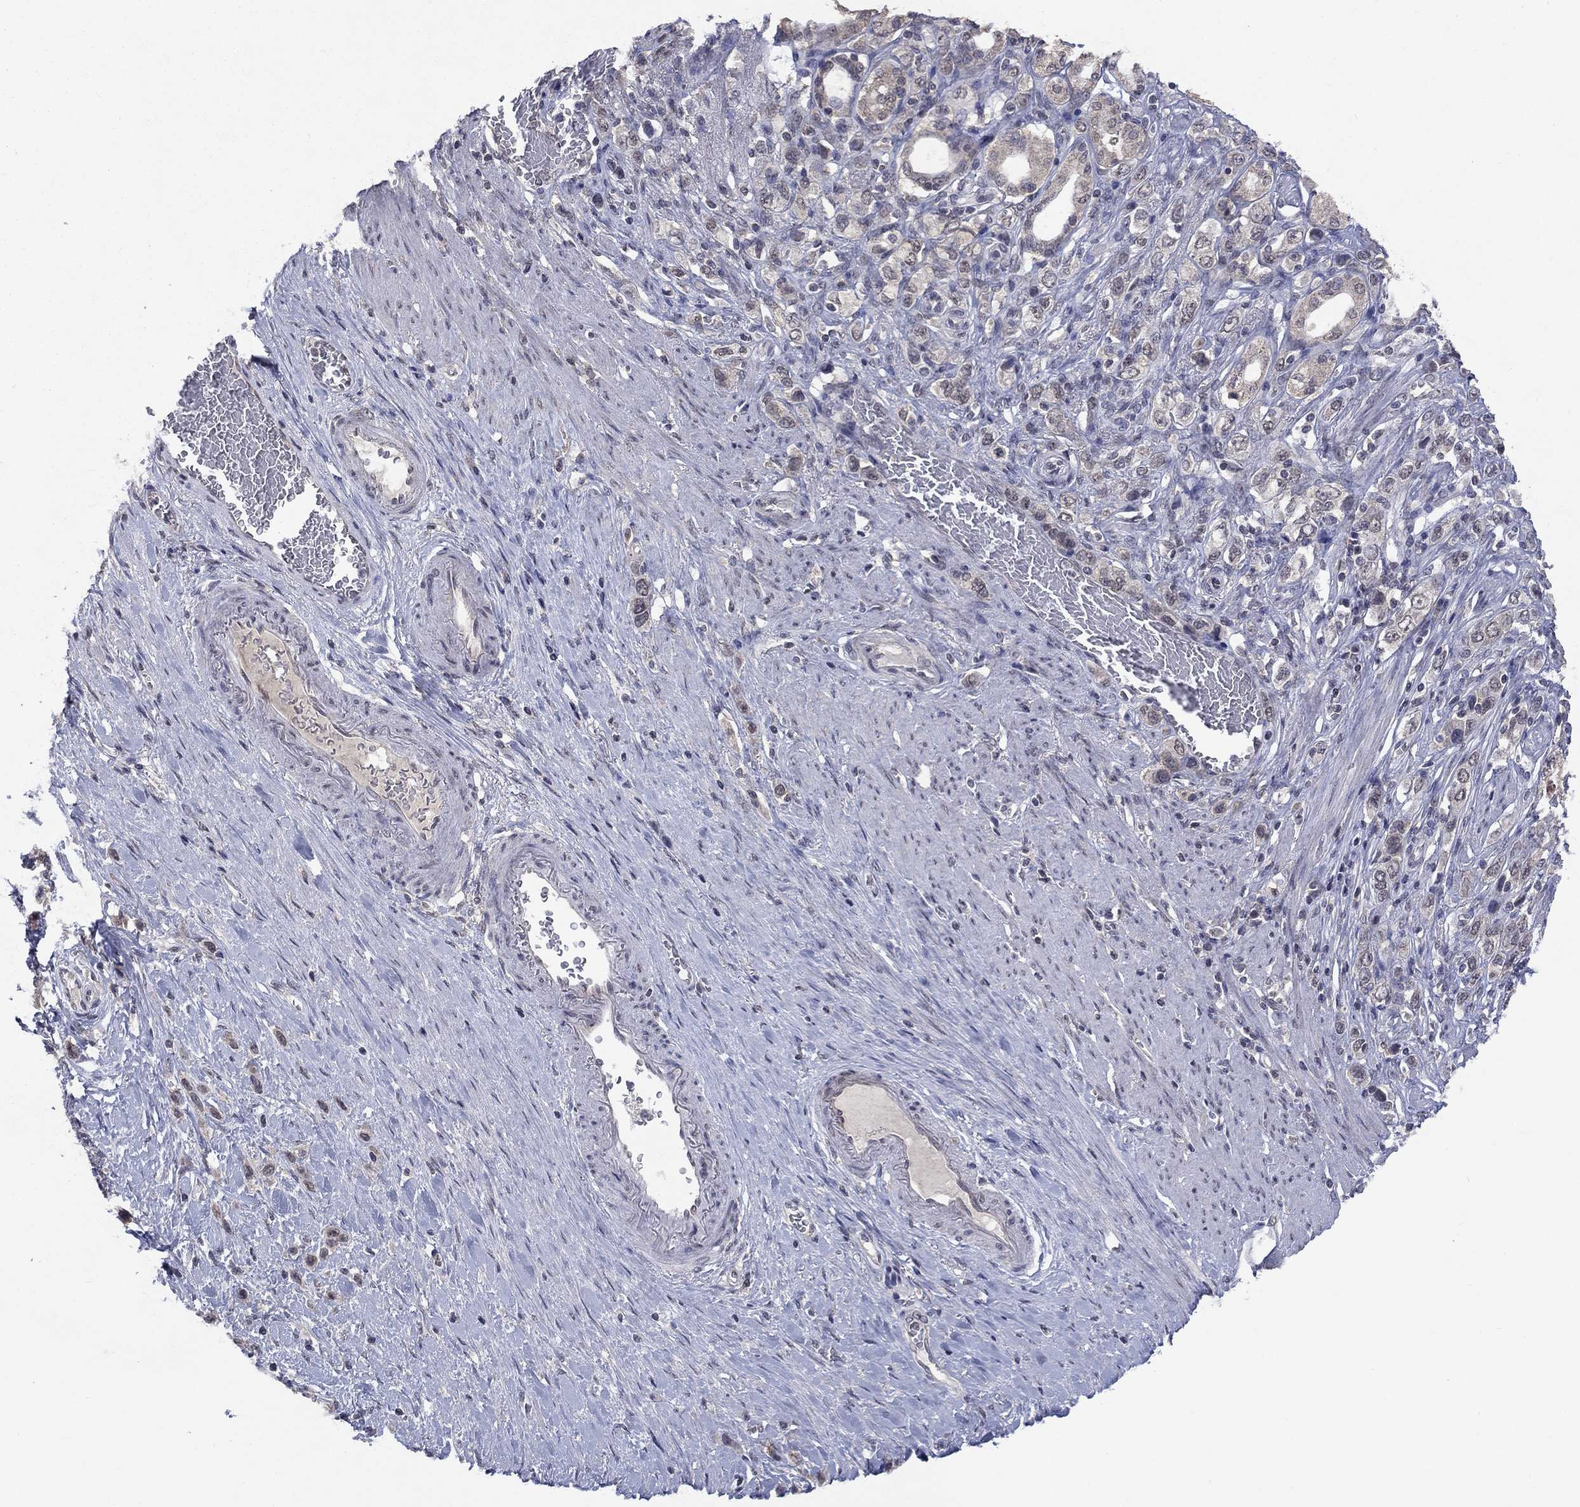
{"staining": {"intensity": "weak", "quantity": "25%-75%", "location": "cytoplasmic/membranous"}, "tissue": "stomach cancer", "cell_type": "Tumor cells", "image_type": "cancer", "snomed": [{"axis": "morphology", "description": "Normal tissue, NOS"}, {"axis": "morphology", "description": "Adenocarcinoma, NOS"}, {"axis": "morphology", "description": "Adenocarcinoma, High grade"}, {"axis": "topography", "description": "Stomach, upper"}, {"axis": "topography", "description": "Stomach"}], "caption": "Protein expression analysis of human stomach cancer reveals weak cytoplasmic/membranous expression in about 25%-75% of tumor cells.", "gene": "SPATA33", "patient": {"sex": "female", "age": 65}}